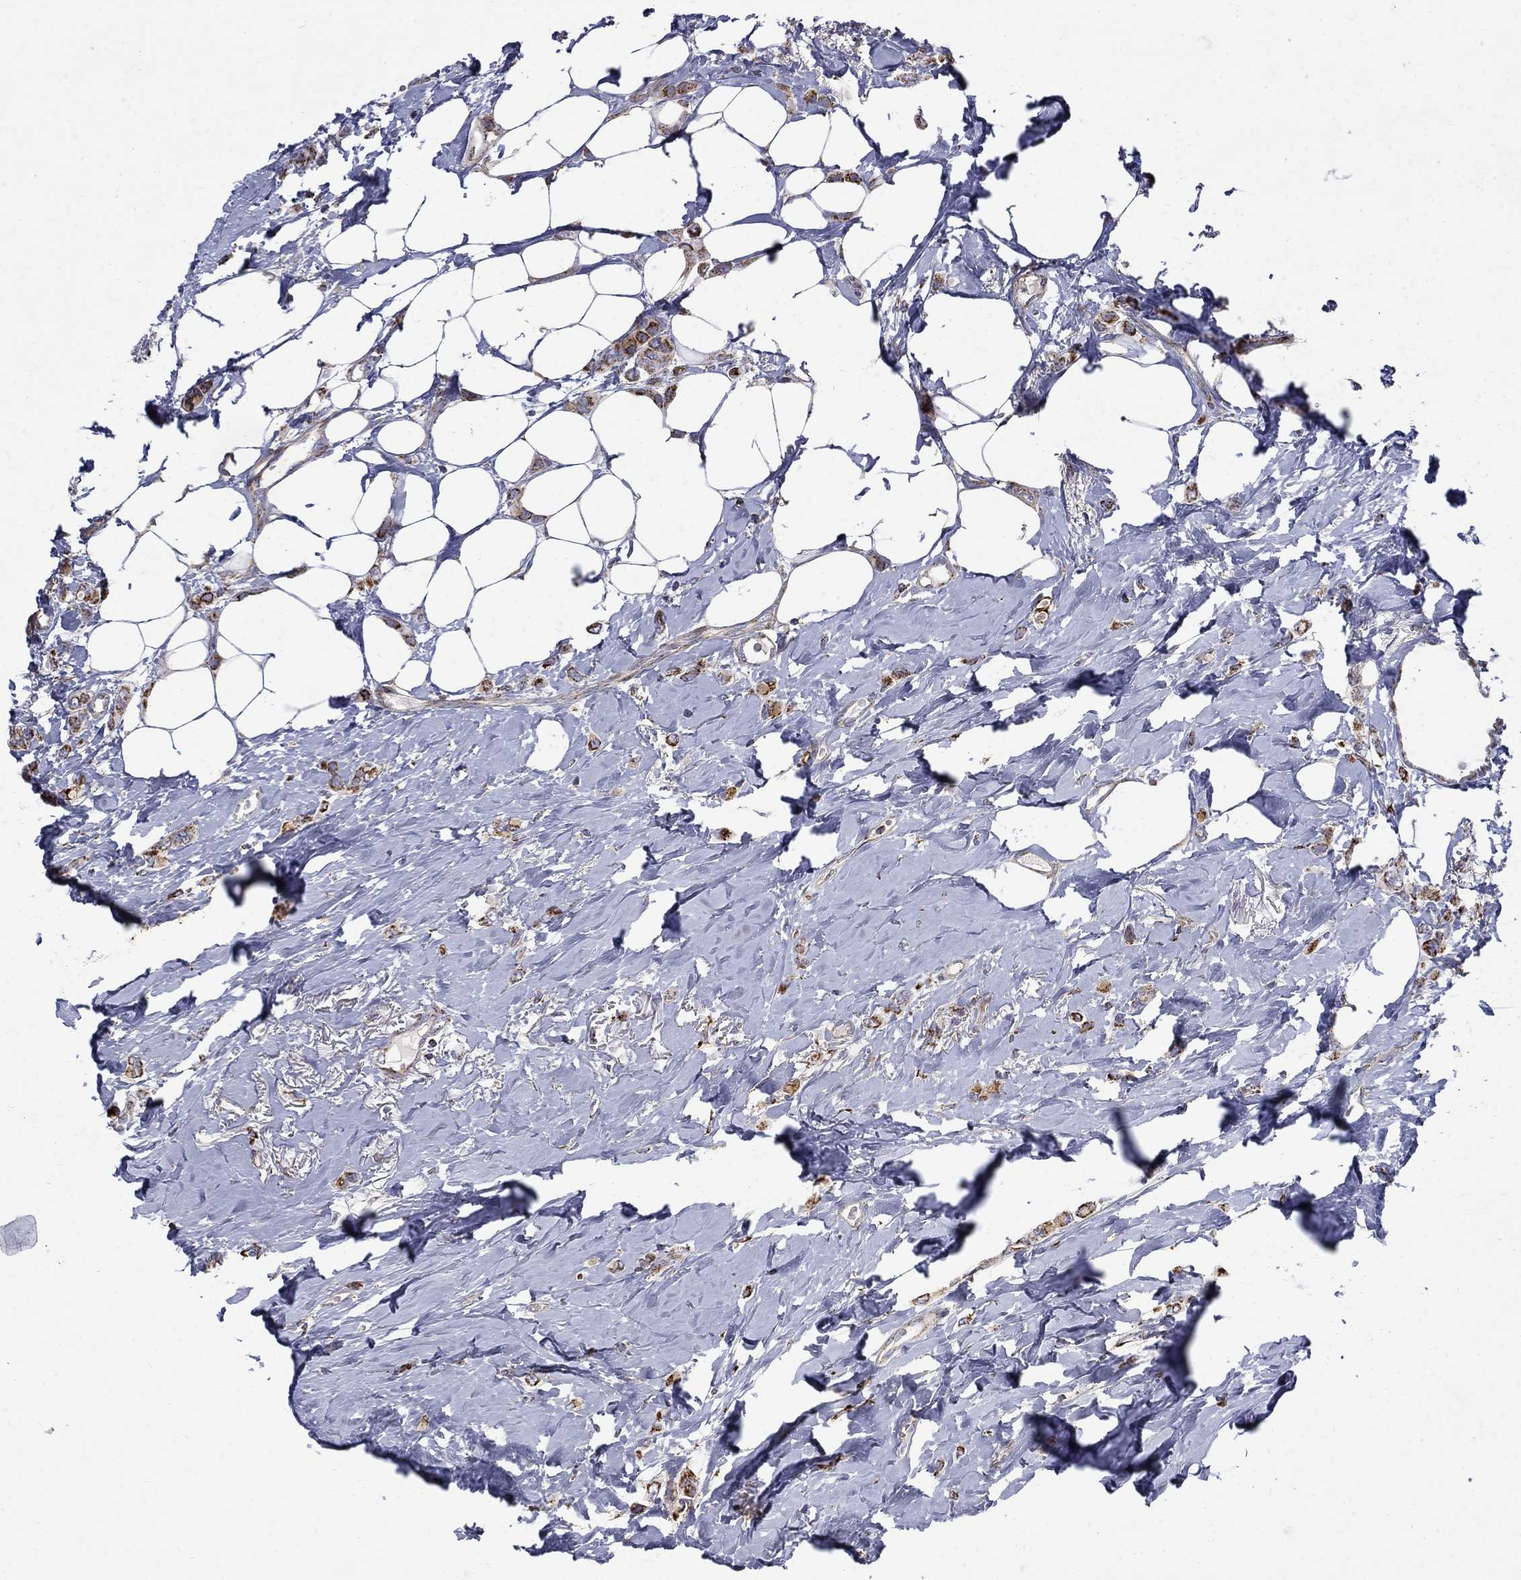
{"staining": {"intensity": "strong", "quantity": "<25%", "location": "cytoplasmic/membranous"}, "tissue": "breast cancer", "cell_type": "Tumor cells", "image_type": "cancer", "snomed": [{"axis": "morphology", "description": "Lobular carcinoma"}, {"axis": "topography", "description": "Breast"}], "caption": "A micrograph of human breast cancer stained for a protein demonstrates strong cytoplasmic/membranous brown staining in tumor cells.", "gene": "PCBP3", "patient": {"sex": "female", "age": 66}}